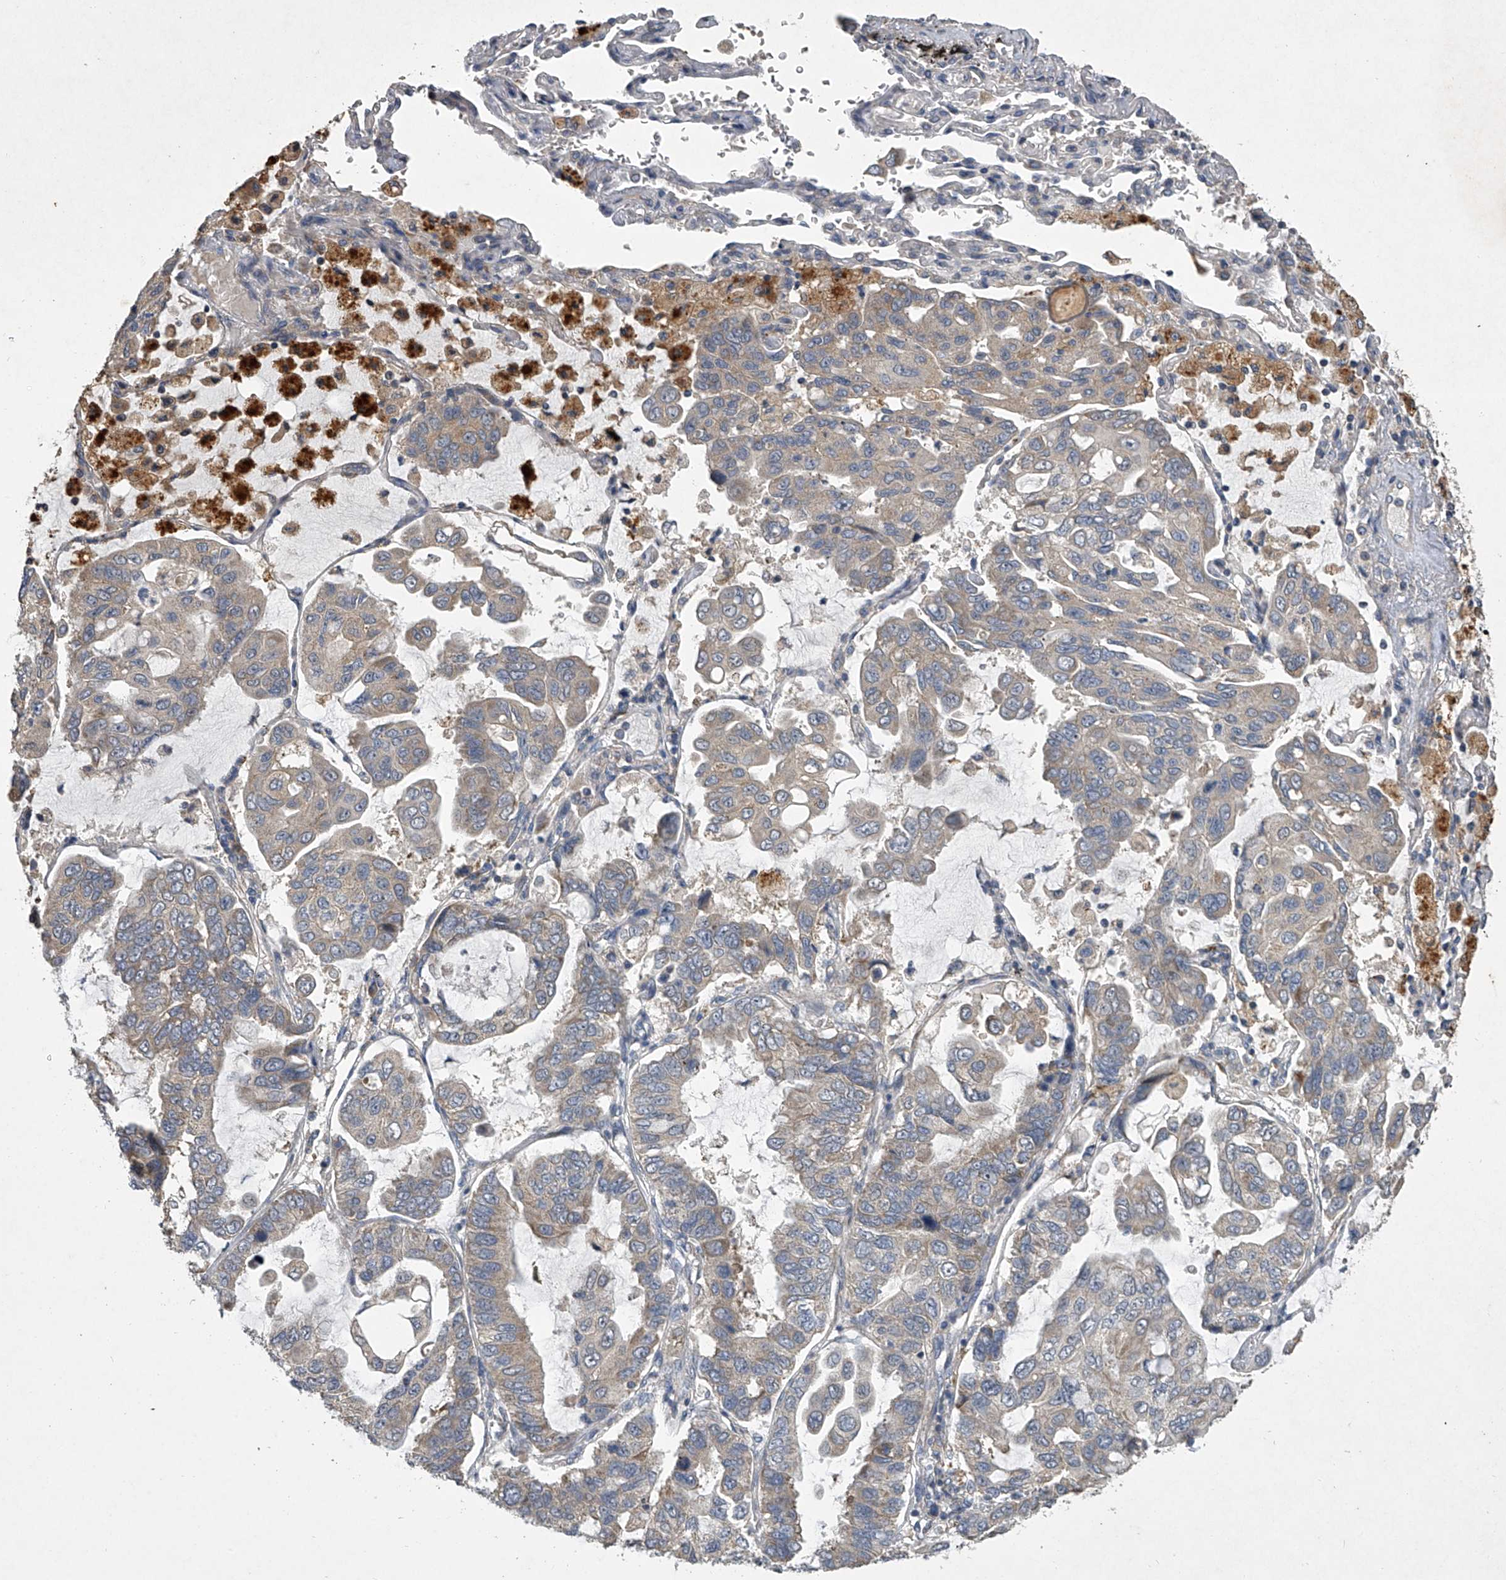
{"staining": {"intensity": "weak", "quantity": ">75%", "location": "cytoplasmic/membranous"}, "tissue": "lung cancer", "cell_type": "Tumor cells", "image_type": "cancer", "snomed": [{"axis": "morphology", "description": "Adenocarcinoma, NOS"}, {"axis": "topography", "description": "Lung"}], "caption": "Immunohistochemistry photomicrograph of lung adenocarcinoma stained for a protein (brown), which exhibits low levels of weak cytoplasmic/membranous expression in about >75% of tumor cells.", "gene": "DOCK9", "patient": {"sex": "male", "age": 64}}